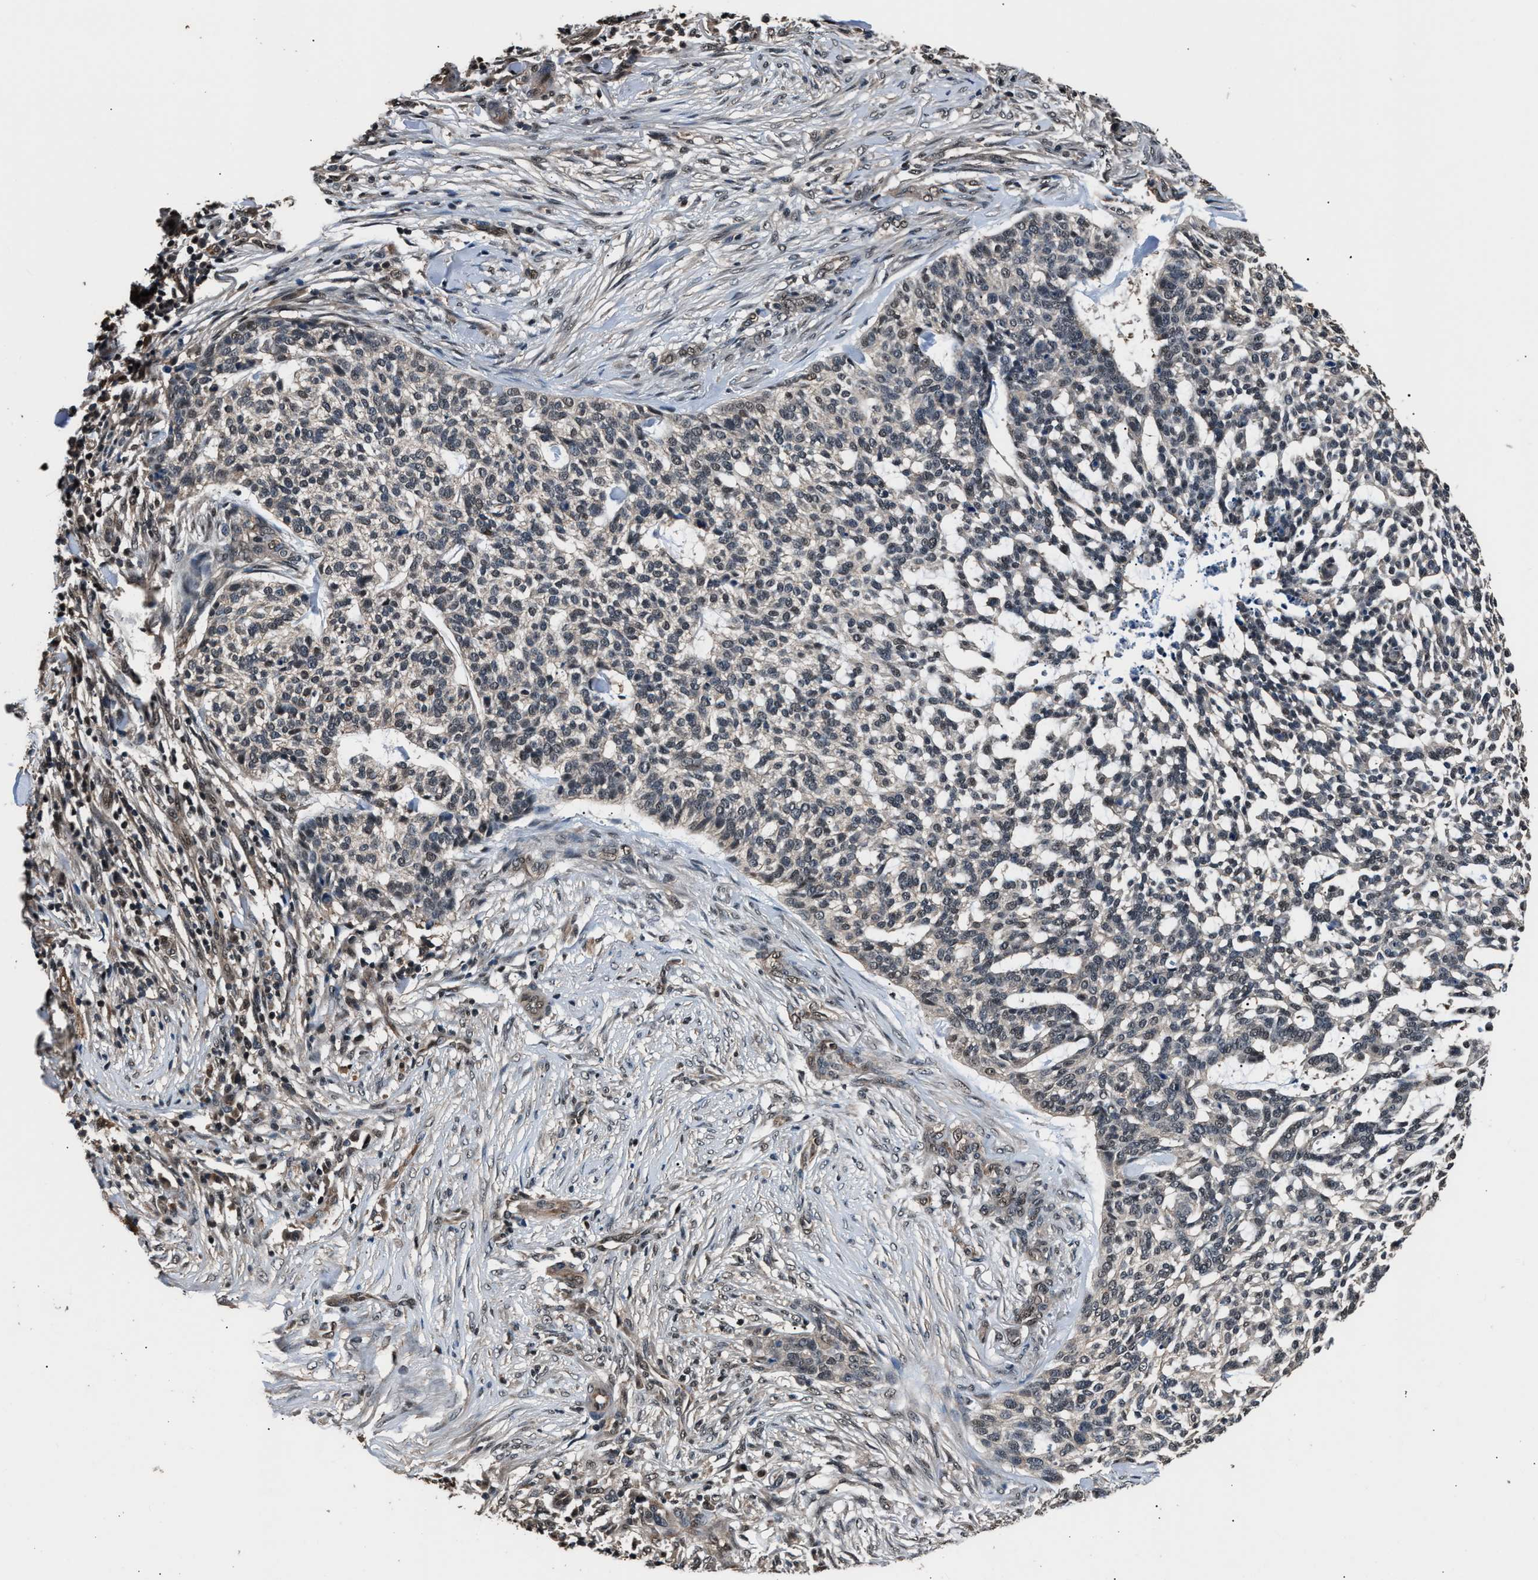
{"staining": {"intensity": "weak", "quantity": "<25%", "location": "nuclear"}, "tissue": "skin cancer", "cell_type": "Tumor cells", "image_type": "cancer", "snomed": [{"axis": "morphology", "description": "Basal cell carcinoma"}, {"axis": "topography", "description": "Skin"}], "caption": "This is a micrograph of immunohistochemistry (IHC) staining of skin cancer, which shows no expression in tumor cells.", "gene": "DFFA", "patient": {"sex": "female", "age": 64}}